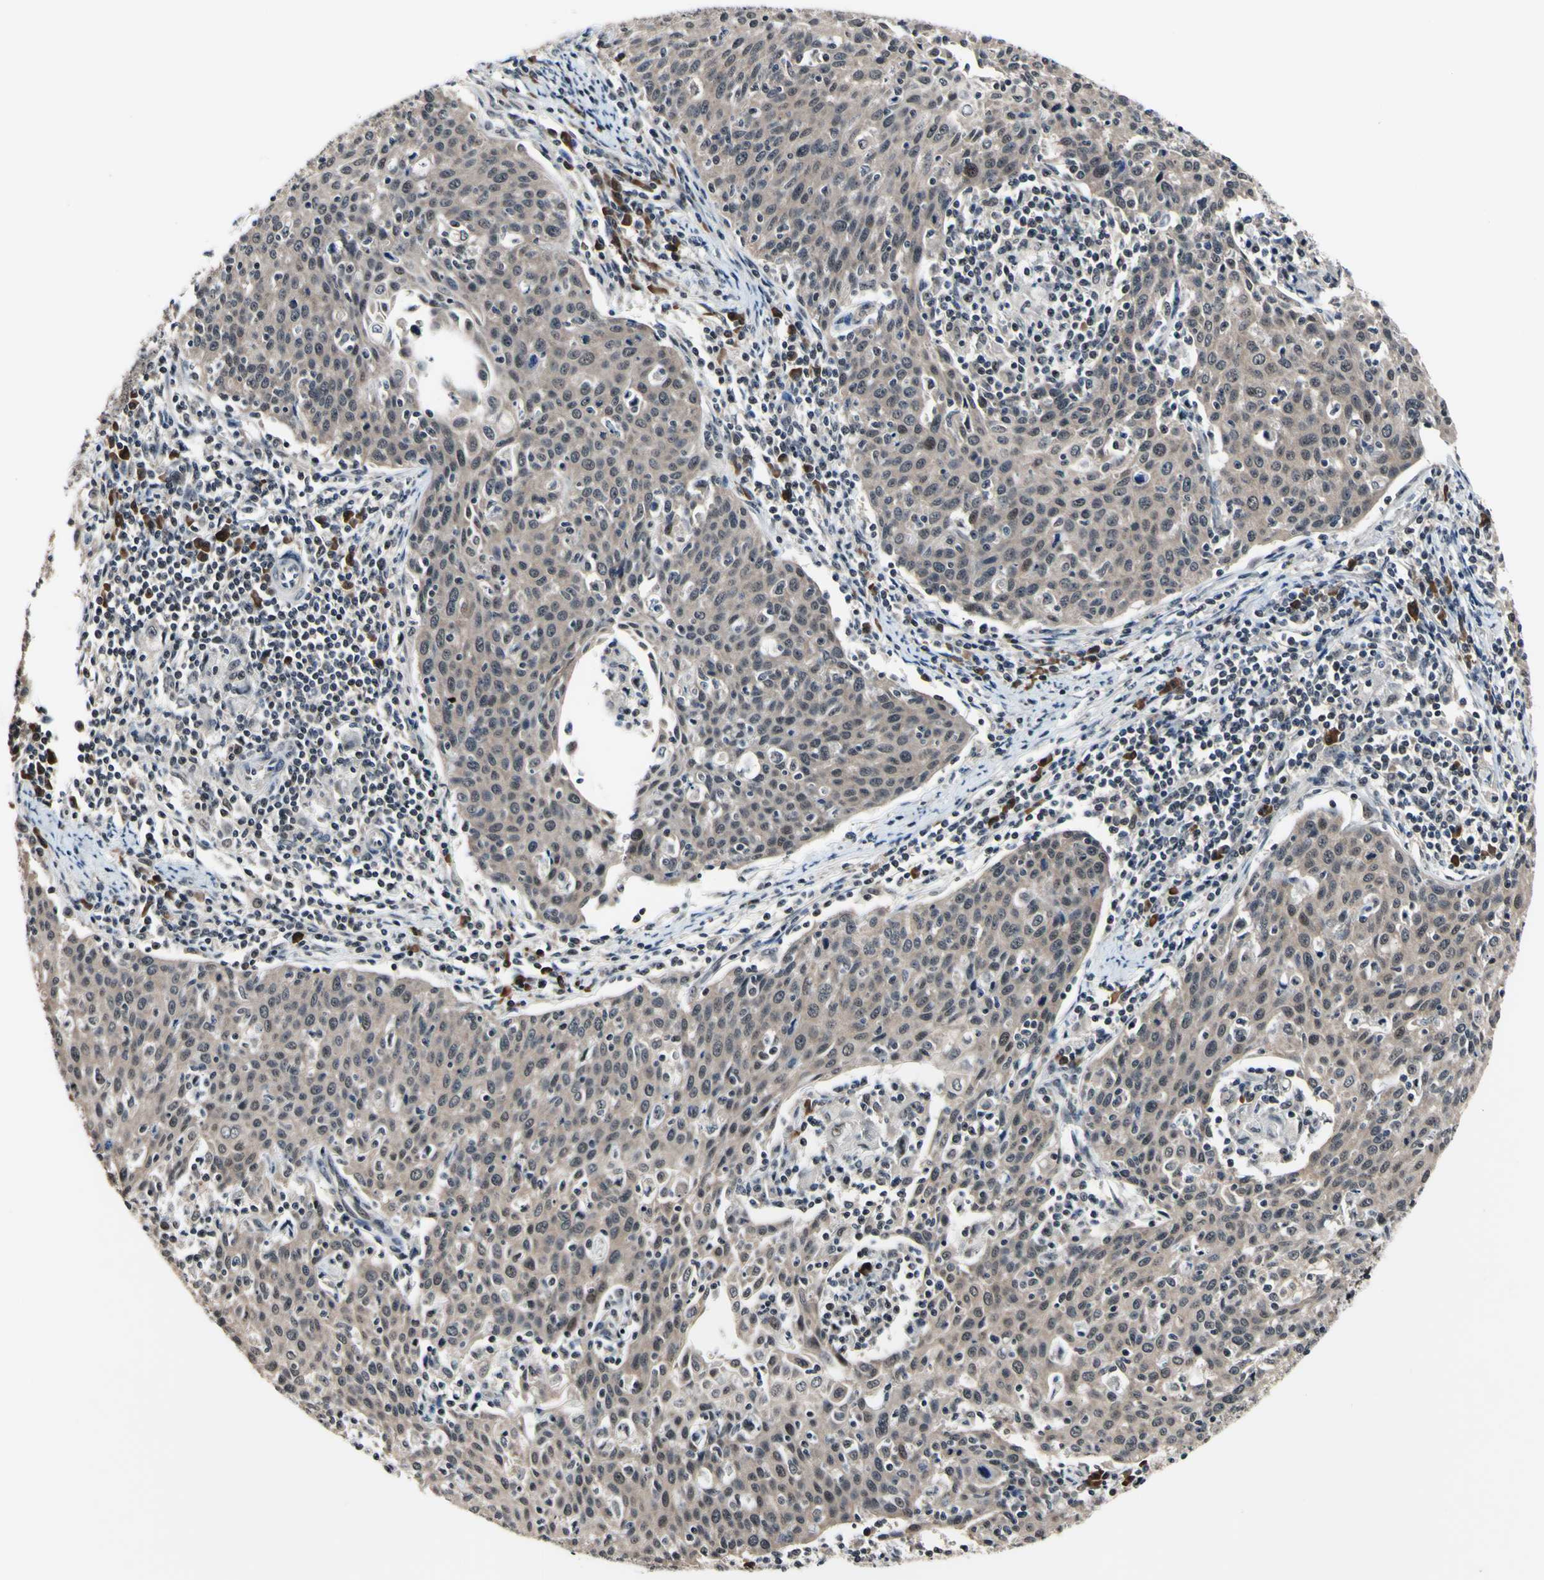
{"staining": {"intensity": "weak", "quantity": ">75%", "location": "cytoplasmic/membranous,nuclear"}, "tissue": "cervical cancer", "cell_type": "Tumor cells", "image_type": "cancer", "snomed": [{"axis": "morphology", "description": "Squamous cell carcinoma, NOS"}, {"axis": "topography", "description": "Cervix"}], "caption": "Immunohistochemical staining of human cervical squamous cell carcinoma shows low levels of weak cytoplasmic/membranous and nuclear protein expression in about >75% of tumor cells. The staining was performed using DAB (3,3'-diaminobenzidine), with brown indicating positive protein expression. Nuclei are stained blue with hematoxylin.", "gene": "PSMD10", "patient": {"sex": "female", "age": 38}}